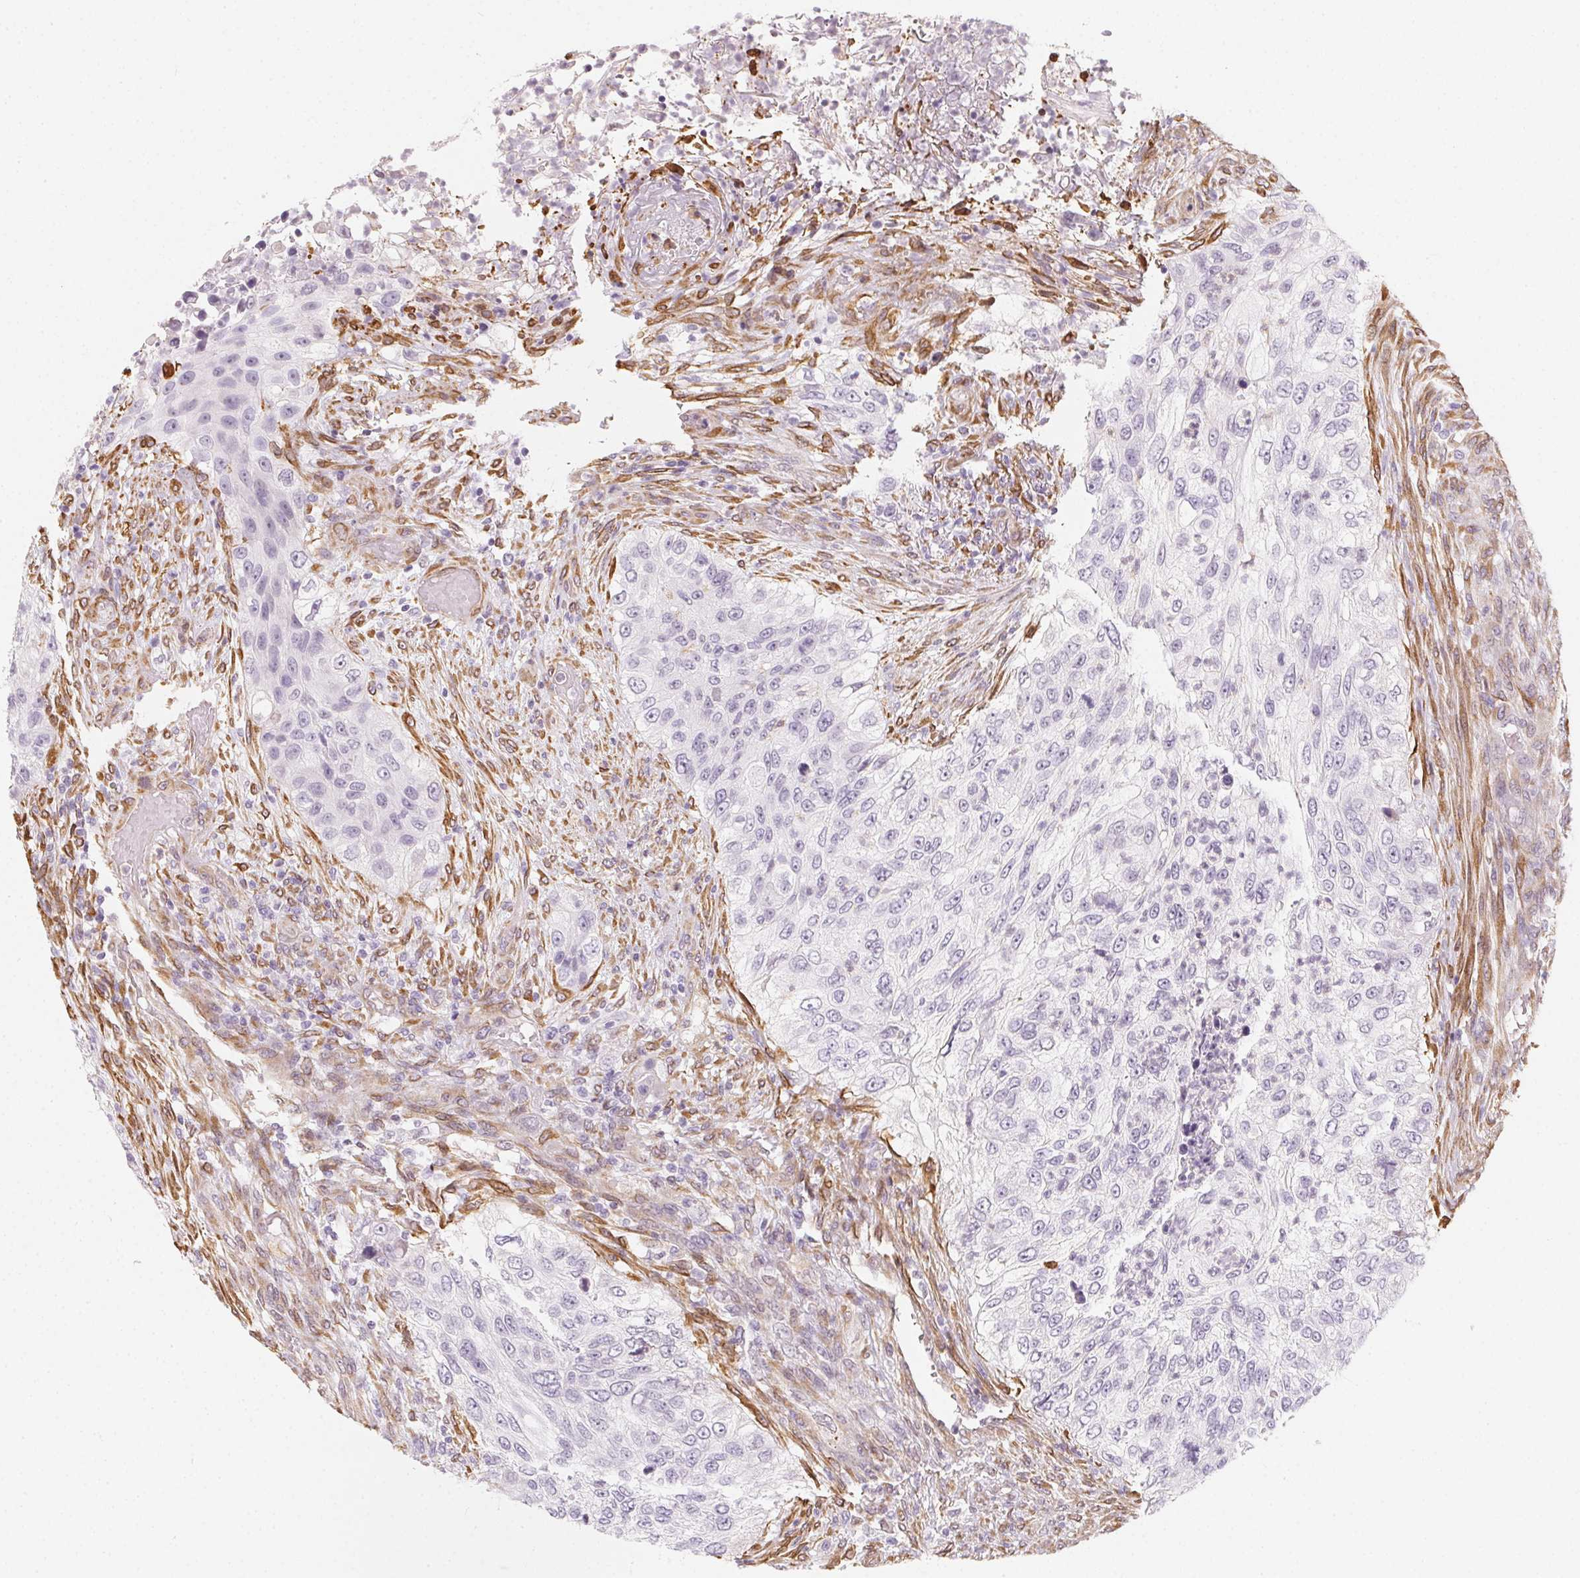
{"staining": {"intensity": "negative", "quantity": "none", "location": "none"}, "tissue": "urothelial cancer", "cell_type": "Tumor cells", "image_type": "cancer", "snomed": [{"axis": "morphology", "description": "Urothelial carcinoma, High grade"}, {"axis": "topography", "description": "Urinary bladder"}], "caption": "Immunohistochemistry image of high-grade urothelial carcinoma stained for a protein (brown), which exhibits no positivity in tumor cells.", "gene": "RSBN1", "patient": {"sex": "female", "age": 60}}